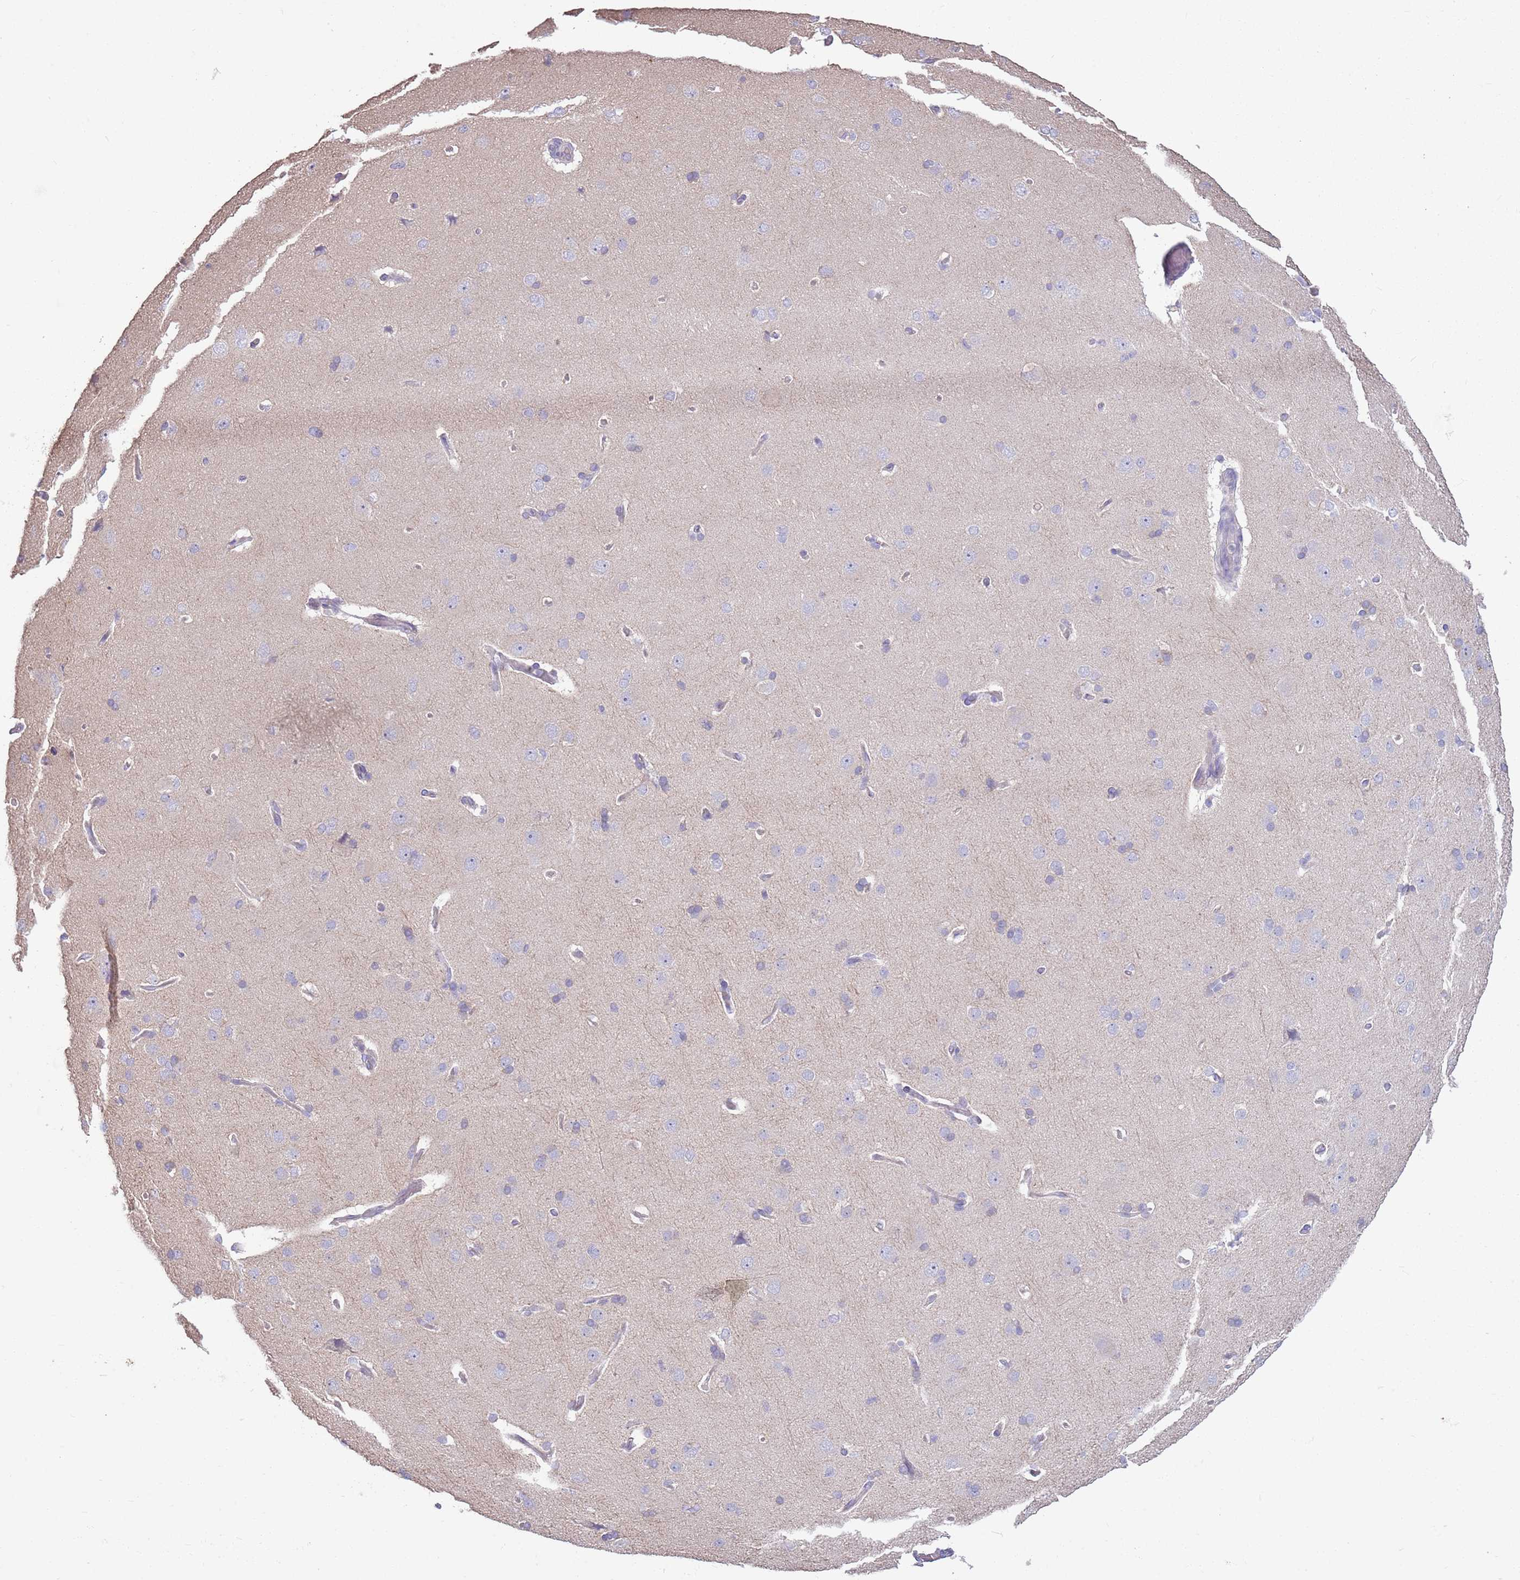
{"staining": {"intensity": "negative", "quantity": "none", "location": "none"}, "tissue": "cerebral cortex", "cell_type": "Endothelial cells", "image_type": "normal", "snomed": [{"axis": "morphology", "description": "Normal tissue, NOS"}, {"axis": "topography", "description": "Cerebral cortex"}], "caption": "A high-resolution image shows immunohistochemistry staining of benign cerebral cortex, which demonstrates no significant staining in endothelial cells. (Brightfield microscopy of DAB (3,3'-diaminobenzidine) immunohistochemistry (IHC) at high magnification).", "gene": "CAPN9", "patient": {"sex": "male", "age": 62}}